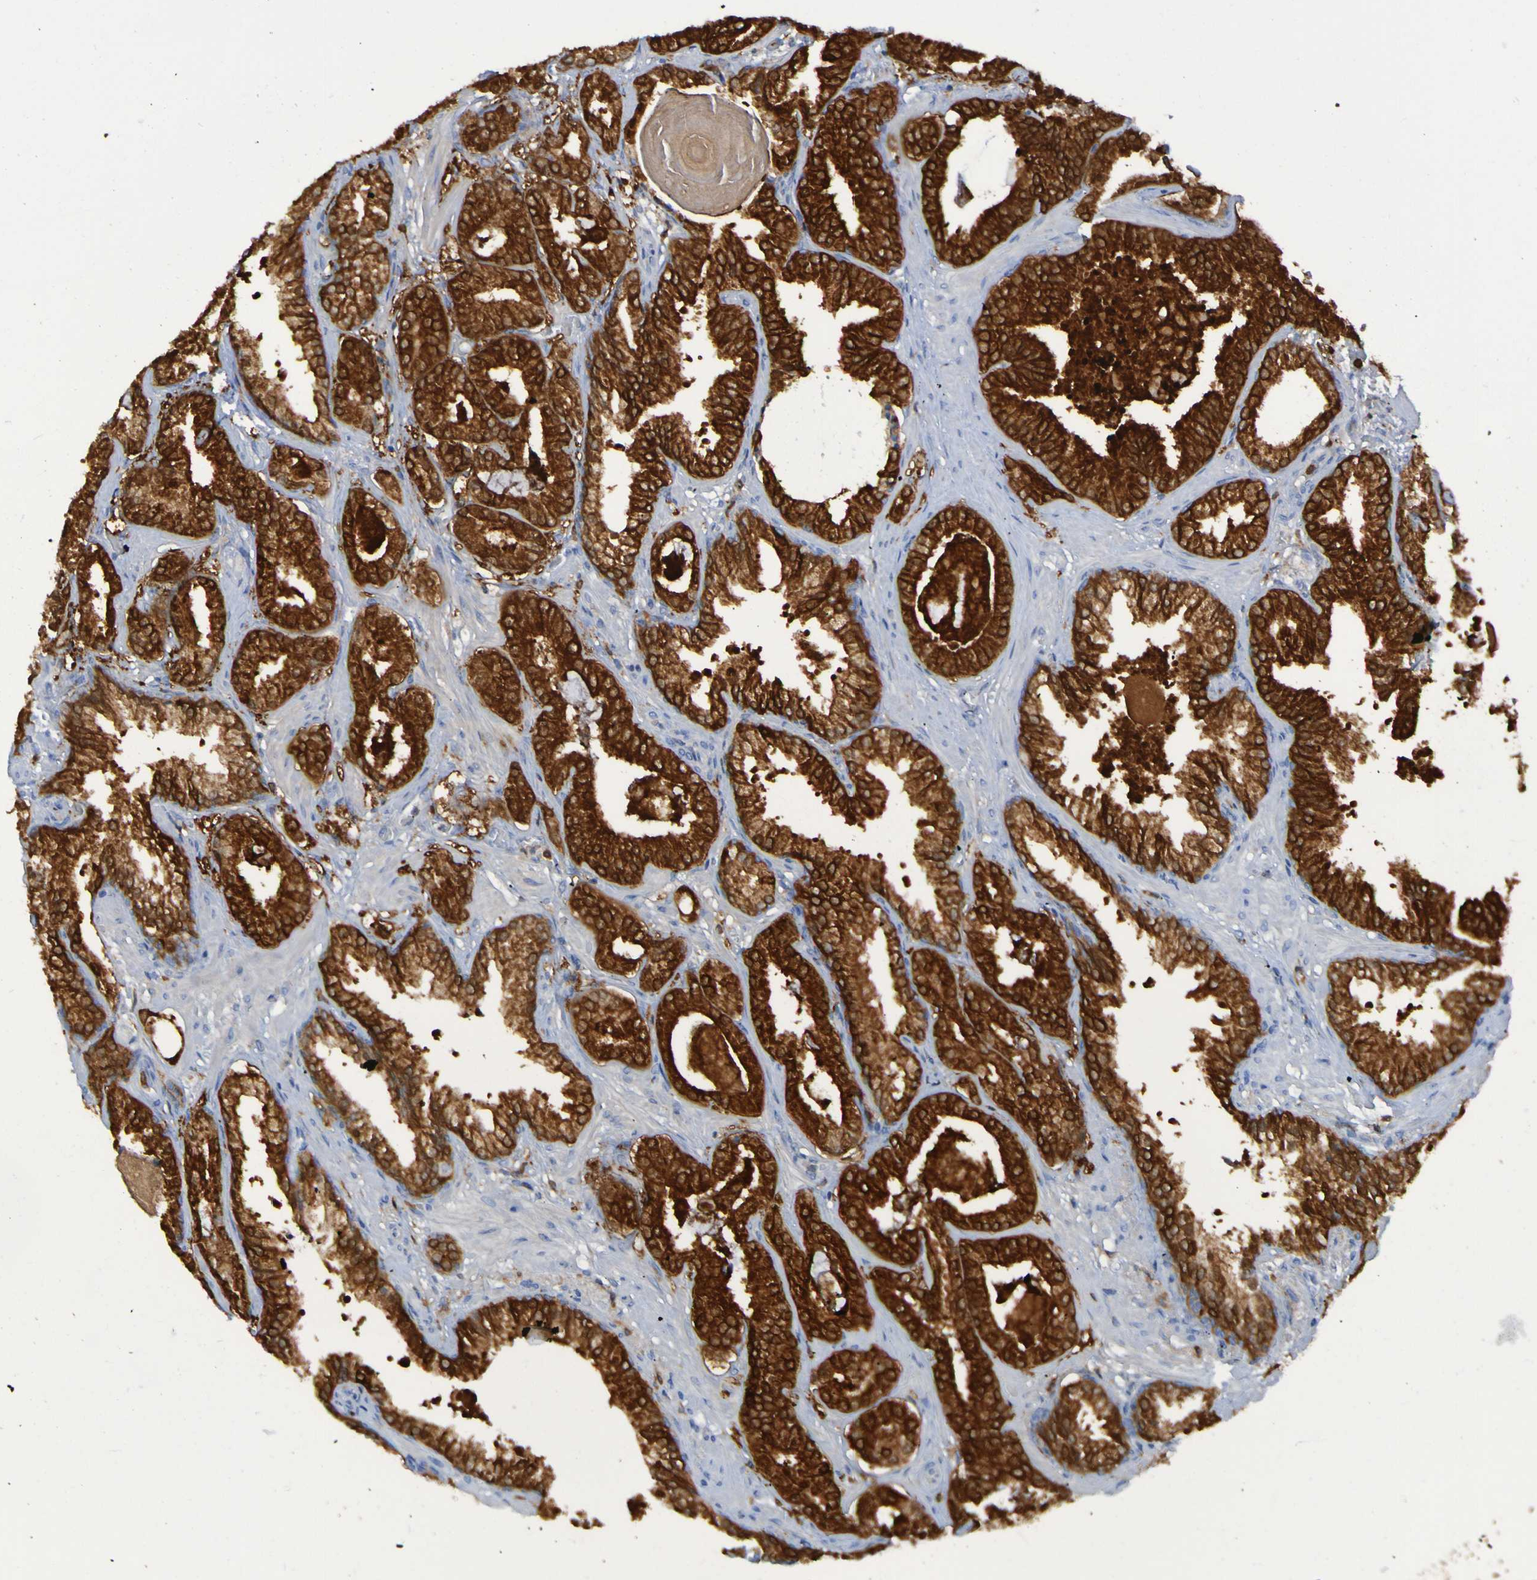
{"staining": {"intensity": "strong", "quantity": ">75%", "location": "cytoplasmic/membranous"}, "tissue": "prostate cancer", "cell_type": "Tumor cells", "image_type": "cancer", "snomed": [{"axis": "morphology", "description": "Adenocarcinoma, Low grade"}, {"axis": "topography", "description": "Prostate"}], "caption": "IHC (DAB) staining of human prostate adenocarcinoma (low-grade) demonstrates strong cytoplasmic/membranous protein staining in approximately >75% of tumor cells. The staining was performed using DAB (3,3'-diaminobenzidine), with brown indicating positive protein expression. Nuclei are stained blue with hematoxylin.", "gene": "MPPE1", "patient": {"sex": "male", "age": 59}}